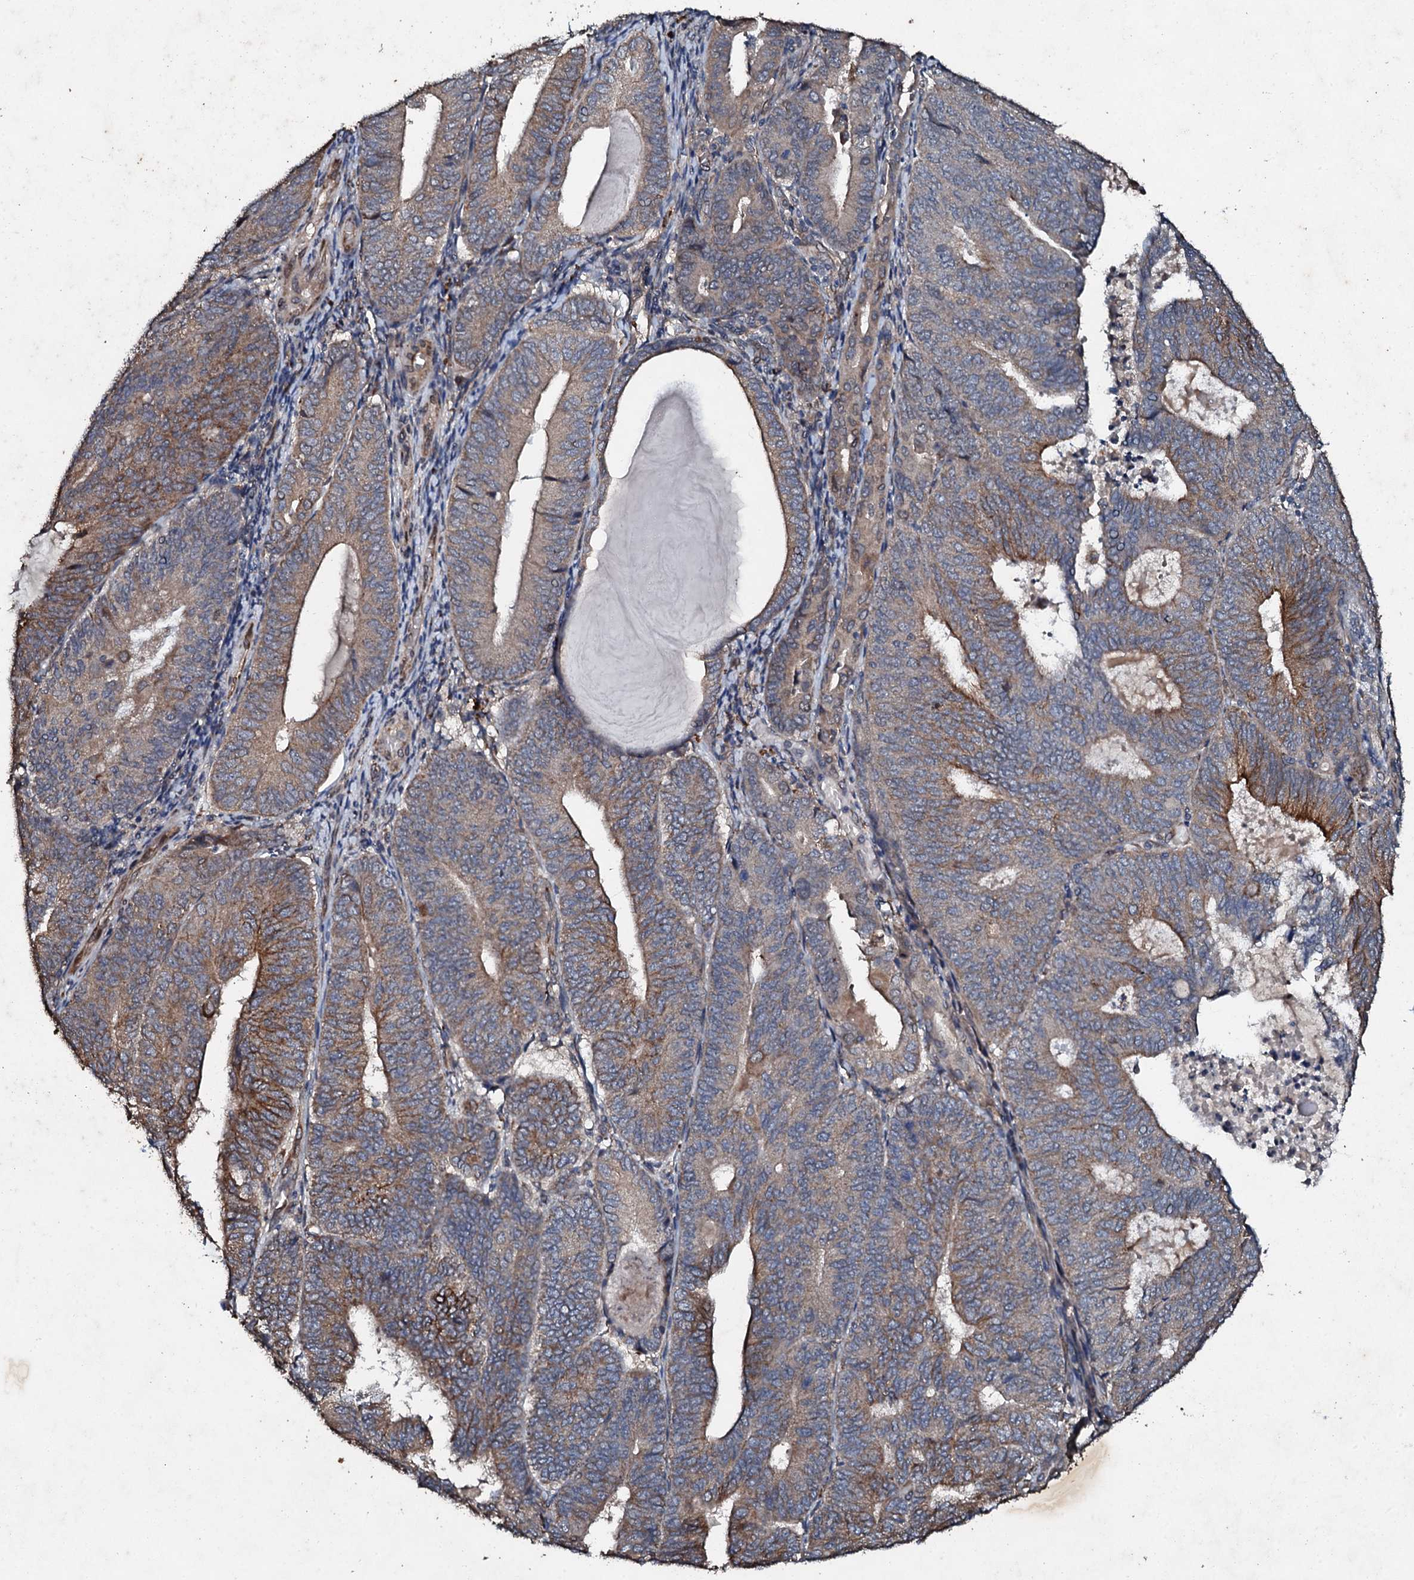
{"staining": {"intensity": "moderate", "quantity": "25%-75%", "location": "cytoplasmic/membranous"}, "tissue": "endometrial cancer", "cell_type": "Tumor cells", "image_type": "cancer", "snomed": [{"axis": "morphology", "description": "Adenocarcinoma, NOS"}, {"axis": "topography", "description": "Endometrium"}], "caption": "Immunohistochemistry (IHC) histopathology image of neoplastic tissue: human endometrial adenocarcinoma stained using immunohistochemistry (IHC) demonstrates medium levels of moderate protein expression localized specifically in the cytoplasmic/membranous of tumor cells, appearing as a cytoplasmic/membranous brown color.", "gene": "ADAMTS10", "patient": {"sex": "female", "age": 81}}